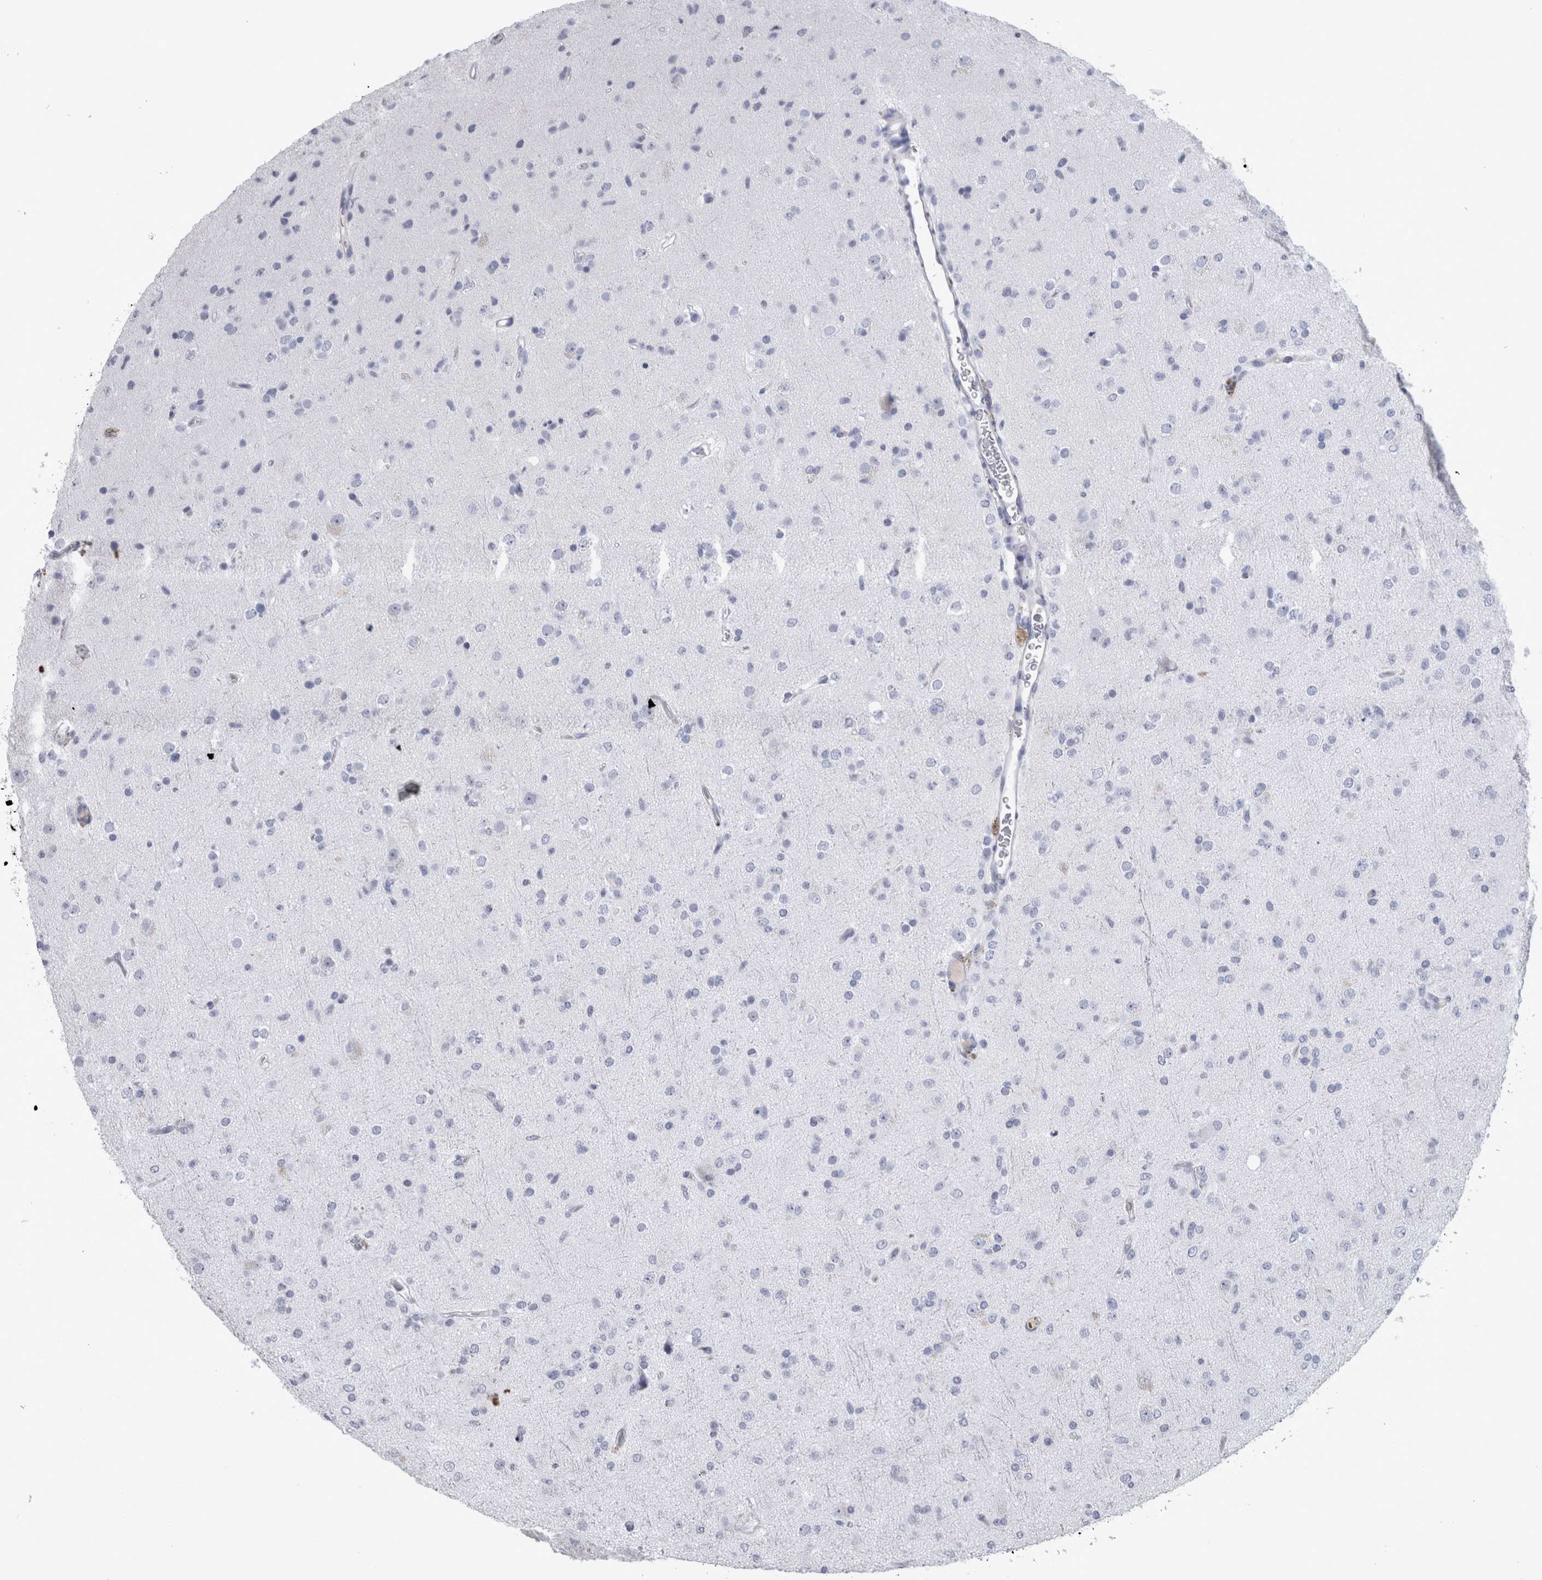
{"staining": {"intensity": "negative", "quantity": "none", "location": "none"}, "tissue": "glioma", "cell_type": "Tumor cells", "image_type": "cancer", "snomed": [{"axis": "morphology", "description": "Glioma, malignant, Low grade"}, {"axis": "topography", "description": "Brain"}], "caption": "IHC photomicrograph of human glioma stained for a protein (brown), which demonstrates no staining in tumor cells.", "gene": "PAX5", "patient": {"sex": "male", "age": 65}}